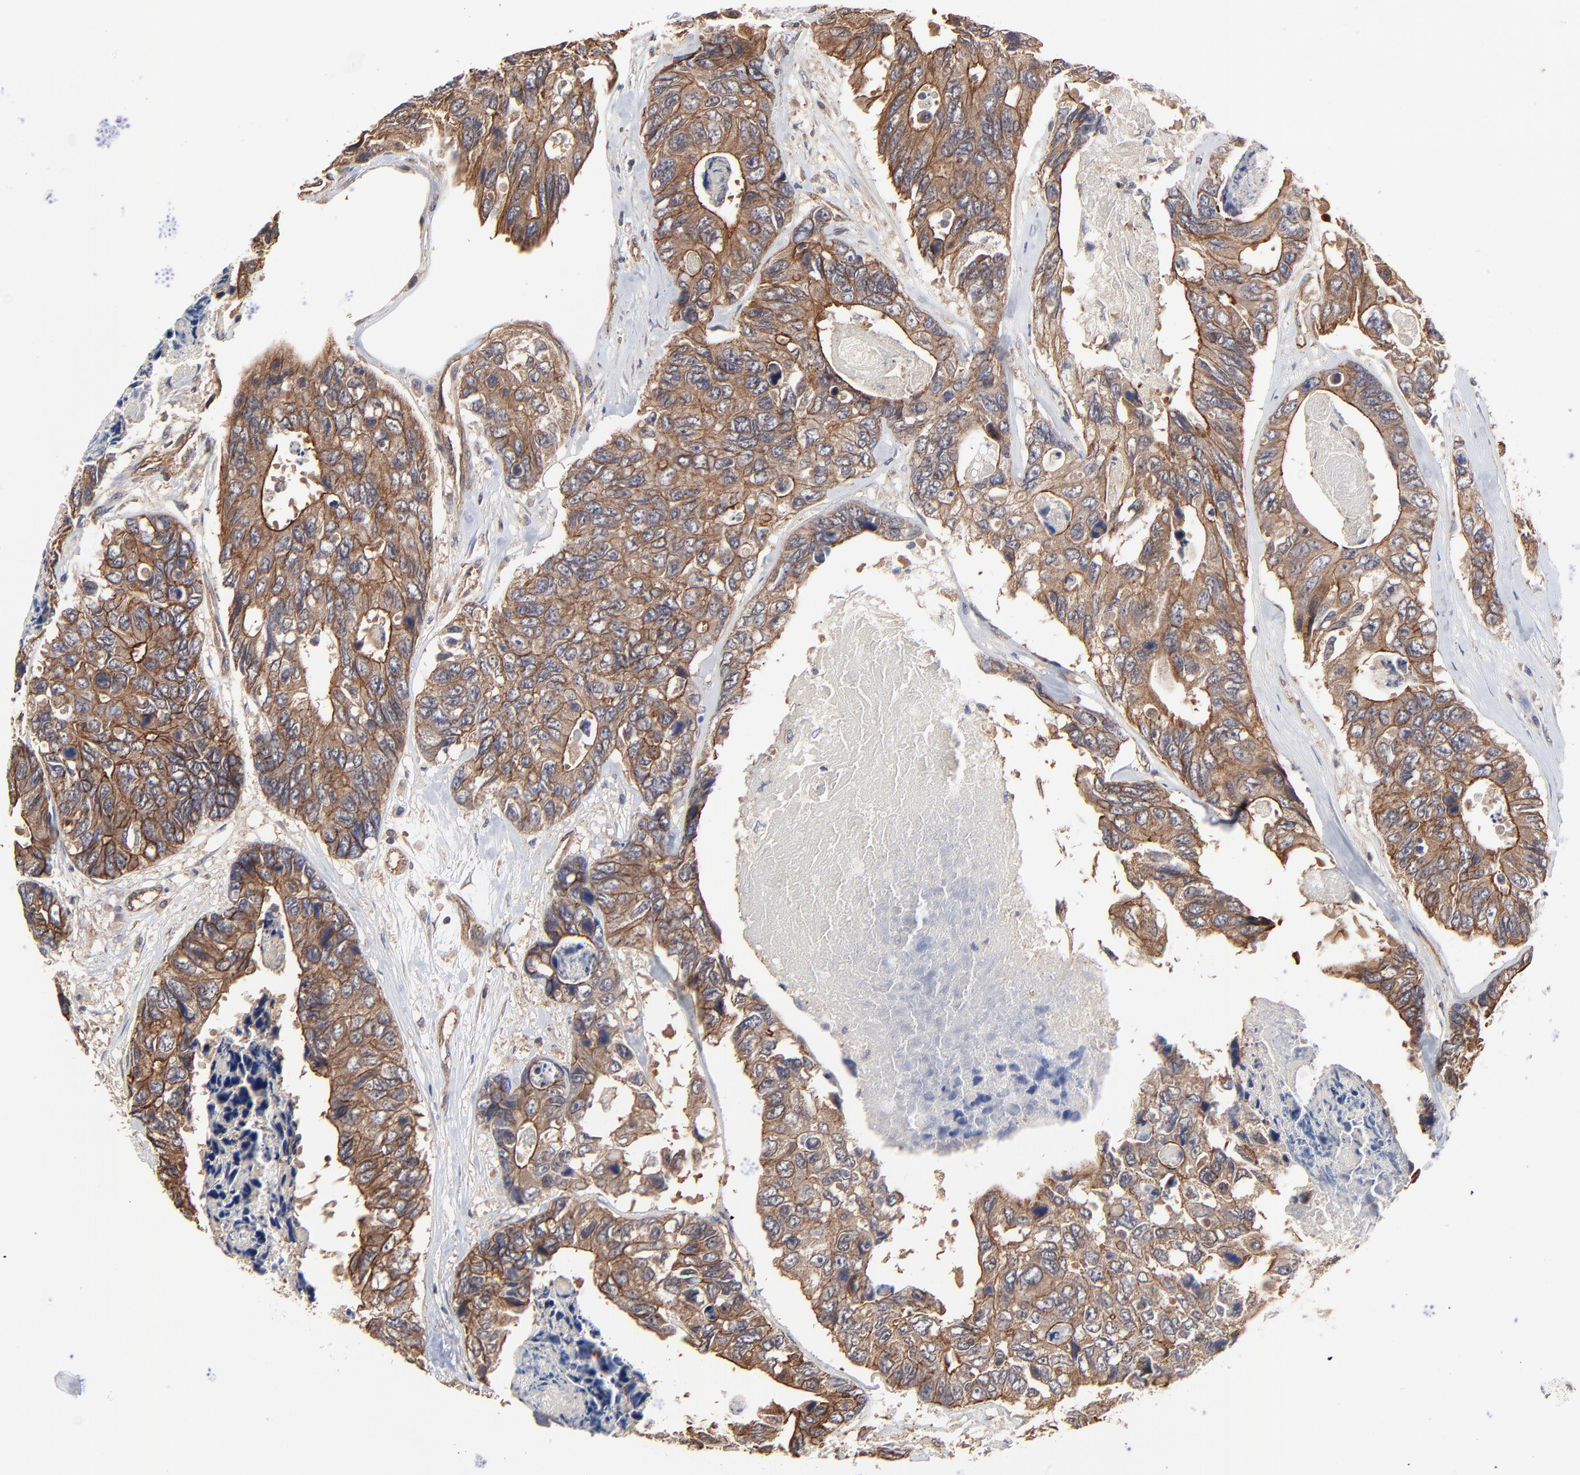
{"staining": {"intensity": "moderate", "quantity": ">75%", "location": "cytoplasmic/membranous"}, "tissue": "colorectal cancer", "cell_type": "Tumor cells", "image_type": "cancer", "snomed": [{"axis": "morphology", "description": "Adenocarcinoma, NOS"}, {"axis": "topography", "description": "Colon"}], "caption": "IHC staining of colorectal cancer (adenocarcinoma), which reveals medium levels of moderate cytoplasmic/membranous staining in about >75% of tumor cells indicating moderate cytoplasmic/membranous protein staining. The staining was performed using DAB (3,3'-diaminobenzidine) (brown) for protein detection and nuclei were counterstained in hematoxylin (blue).", "gene": "ARMT1", "patient": {"sex": "female", "age": 86}}